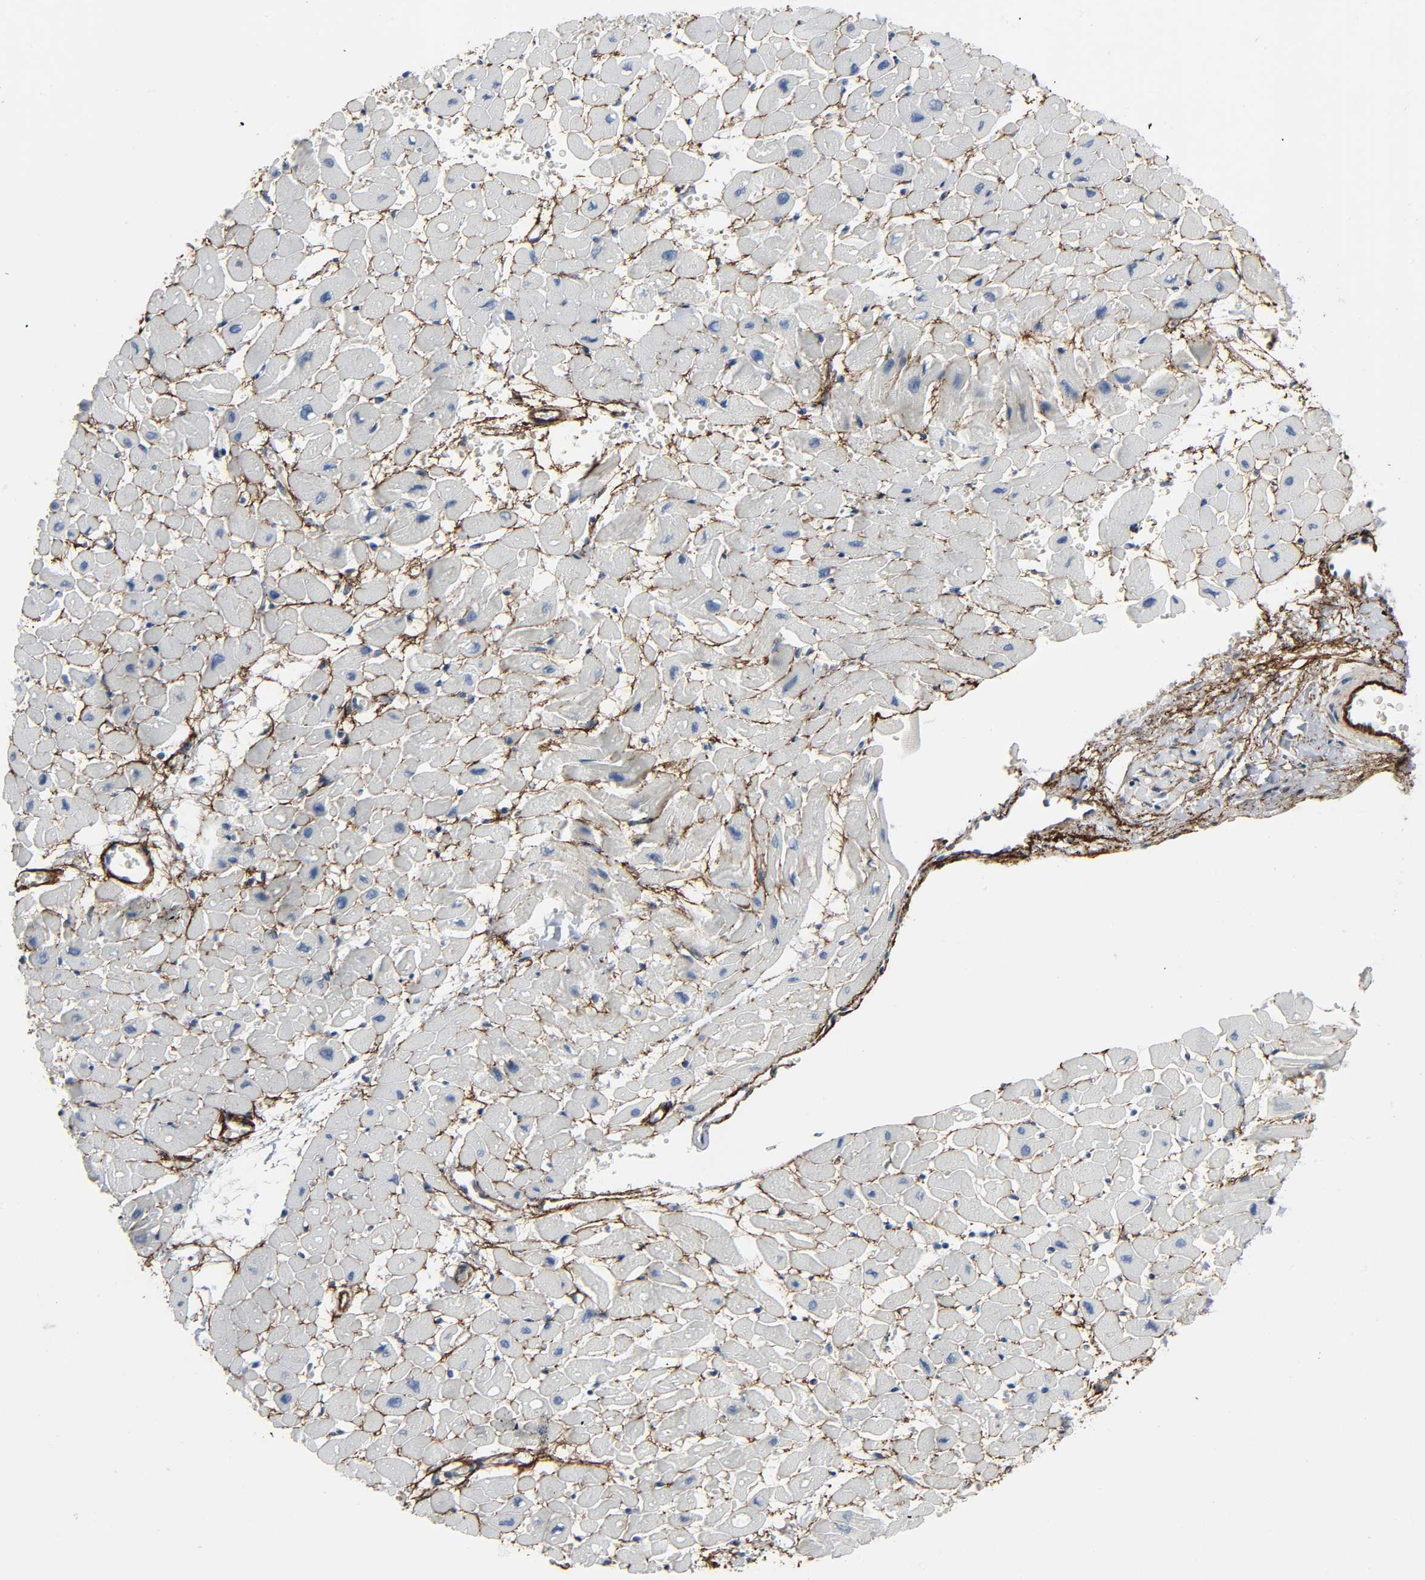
{"staining": {"intensity": "negative", "quantity": "none", "location": "none"}, "tissue": "heart muscle", "cell_type": "Cardiomyocytes", "image_type": "normal", "snomed": [{"axis": "morphology", "description": "Normal tissue, NOS"}, {"axis": "topography", "description": "Heart"}], "caption": "Immunohistochemical staining of unremarkable human heart muscle reveals no significant staining in cardiomyocytes. (Immunohistochemistry (ihc), brightfield microscopy, high magnification).", "gene": "FBLN5", "patient": {"sex": "male", "age": 45}}